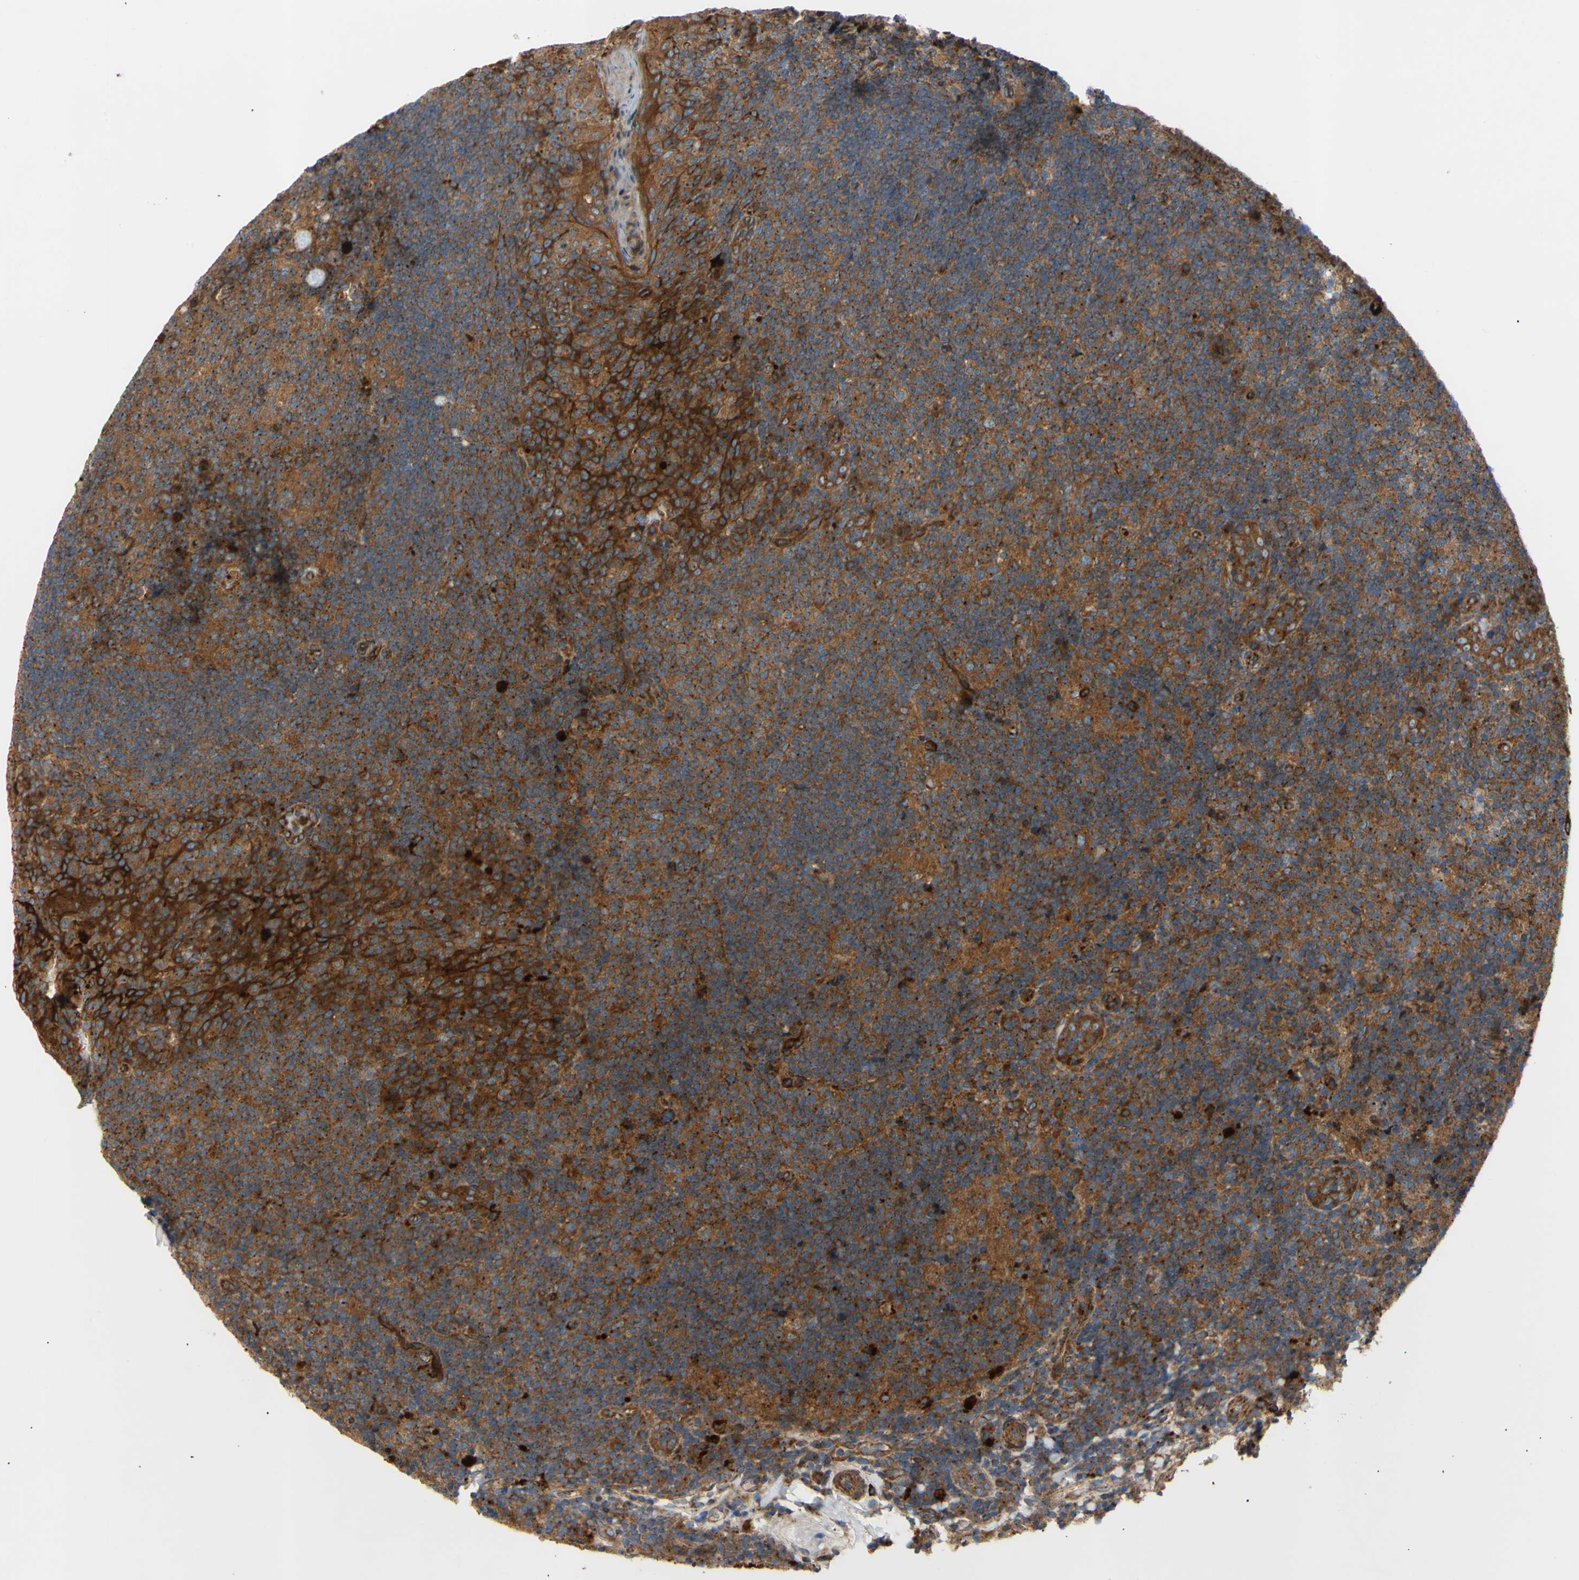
{"staining": {"intensity": "strong", "quantity": ">75%", "location": "cytoplasmic/membranous"}, "tissue": "tonsil", "cell_type": "Germinal center cells", "image_type": "normal", "snomed": [{"axis": "morphology", "description": "Normal tissue, NOS"}, {"axis": "topography", "description": "Tonsil"}], "caption": "IHC staining of normal tonsil, which shows high levels of strong cytoplasmic/membranous staining in approximately >75% of germinal center cells indicating strong cytoplasmic/membranous protein staining. The staining was performed using DAB (3,3'-diaminobenzidine) (brown) for protein detection and nuclei were counterstained in hematoxylin (blue).", "gene": "TUBG2", "patient": {"sex": "male", "age": 17}}